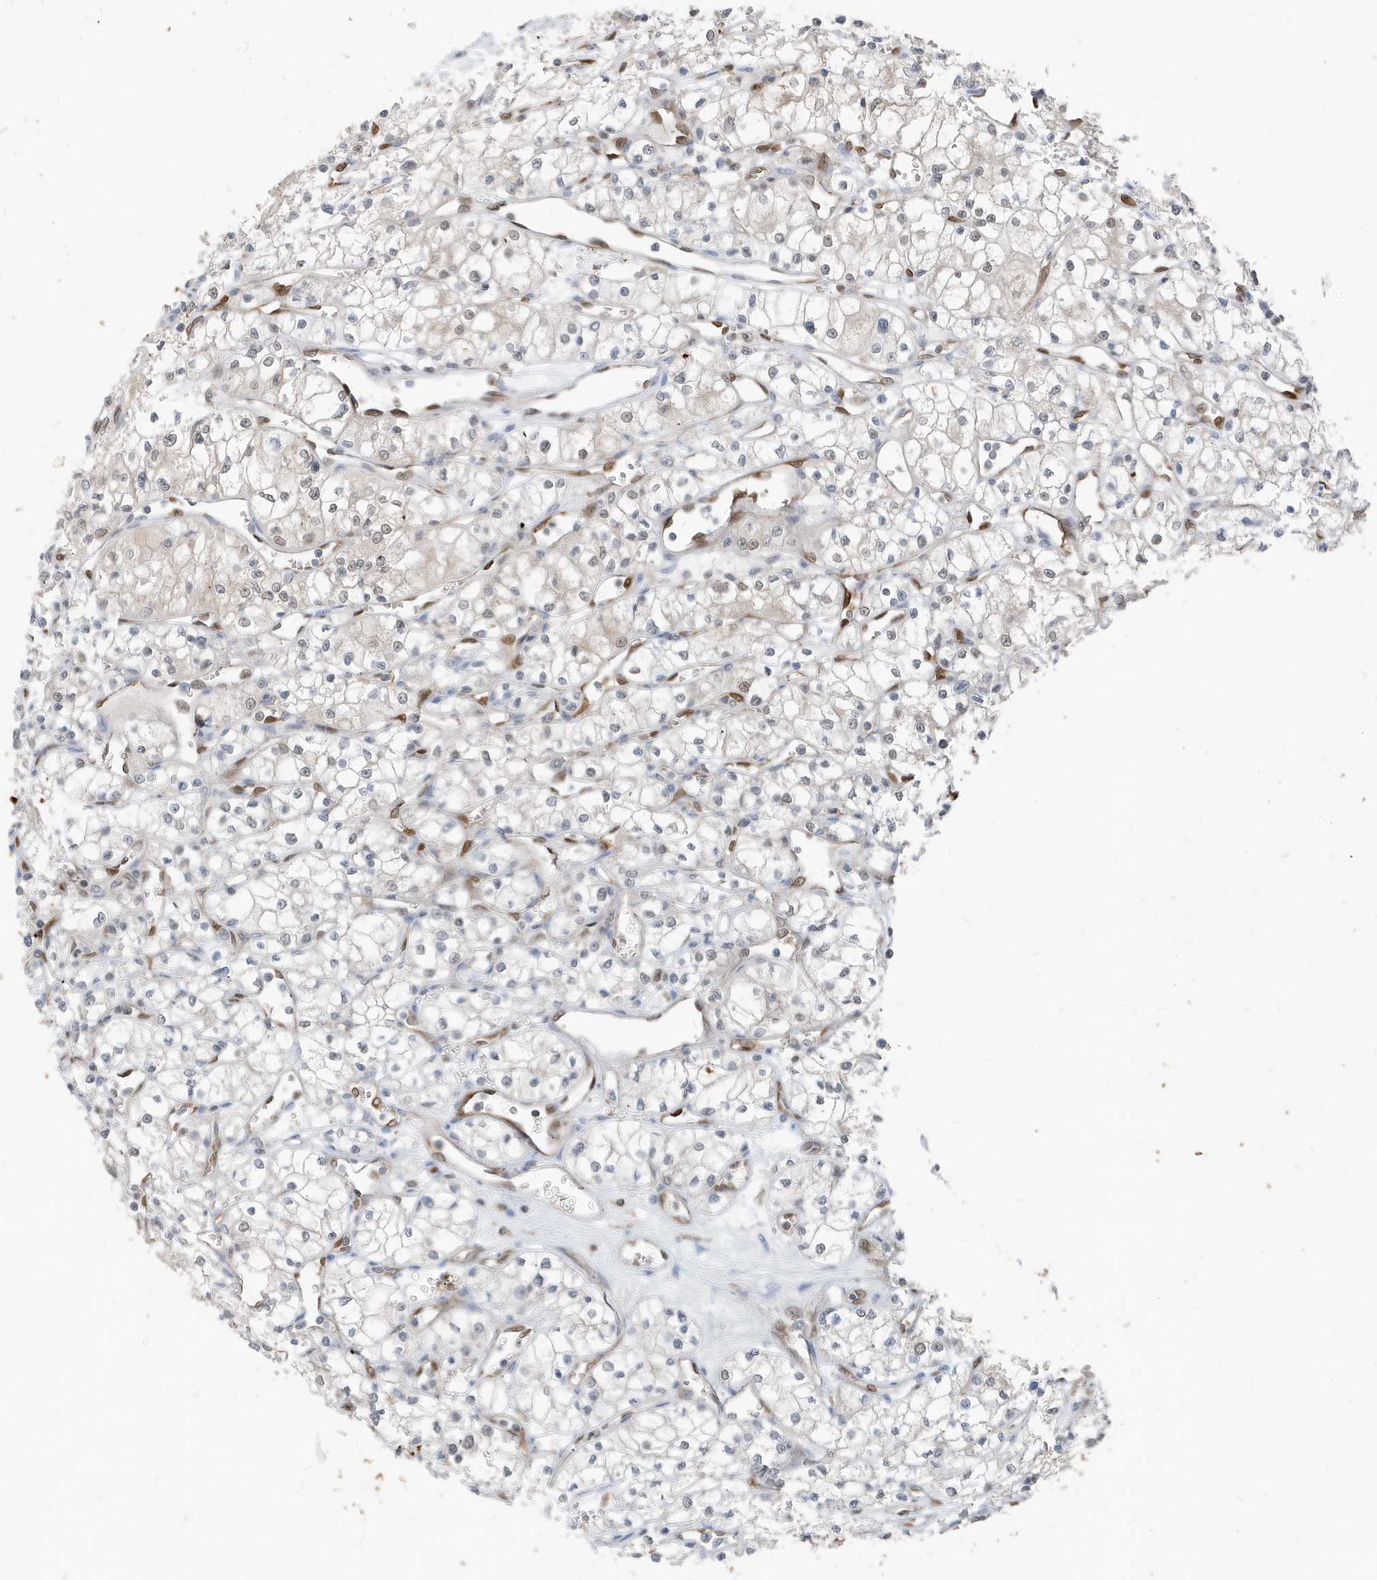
{"staining": {"intensity": "weak", "quantity": "<25%", "location": "nuclear"}, "tissue": "renal cancer", "cell_type": "Tumor cells", "image_type": "cancer", "snomed": [{"axis": "morphology", "description": "Adenocarcinoma, NOS"}, {"axis": "topography", "description": "Kidney"}], "caption": "Histopathology image shows no protein staining in tumor cells of renal cancer tissue.", "gene": "NCOA7", "patient": {"sex": "male", "age": 59}}